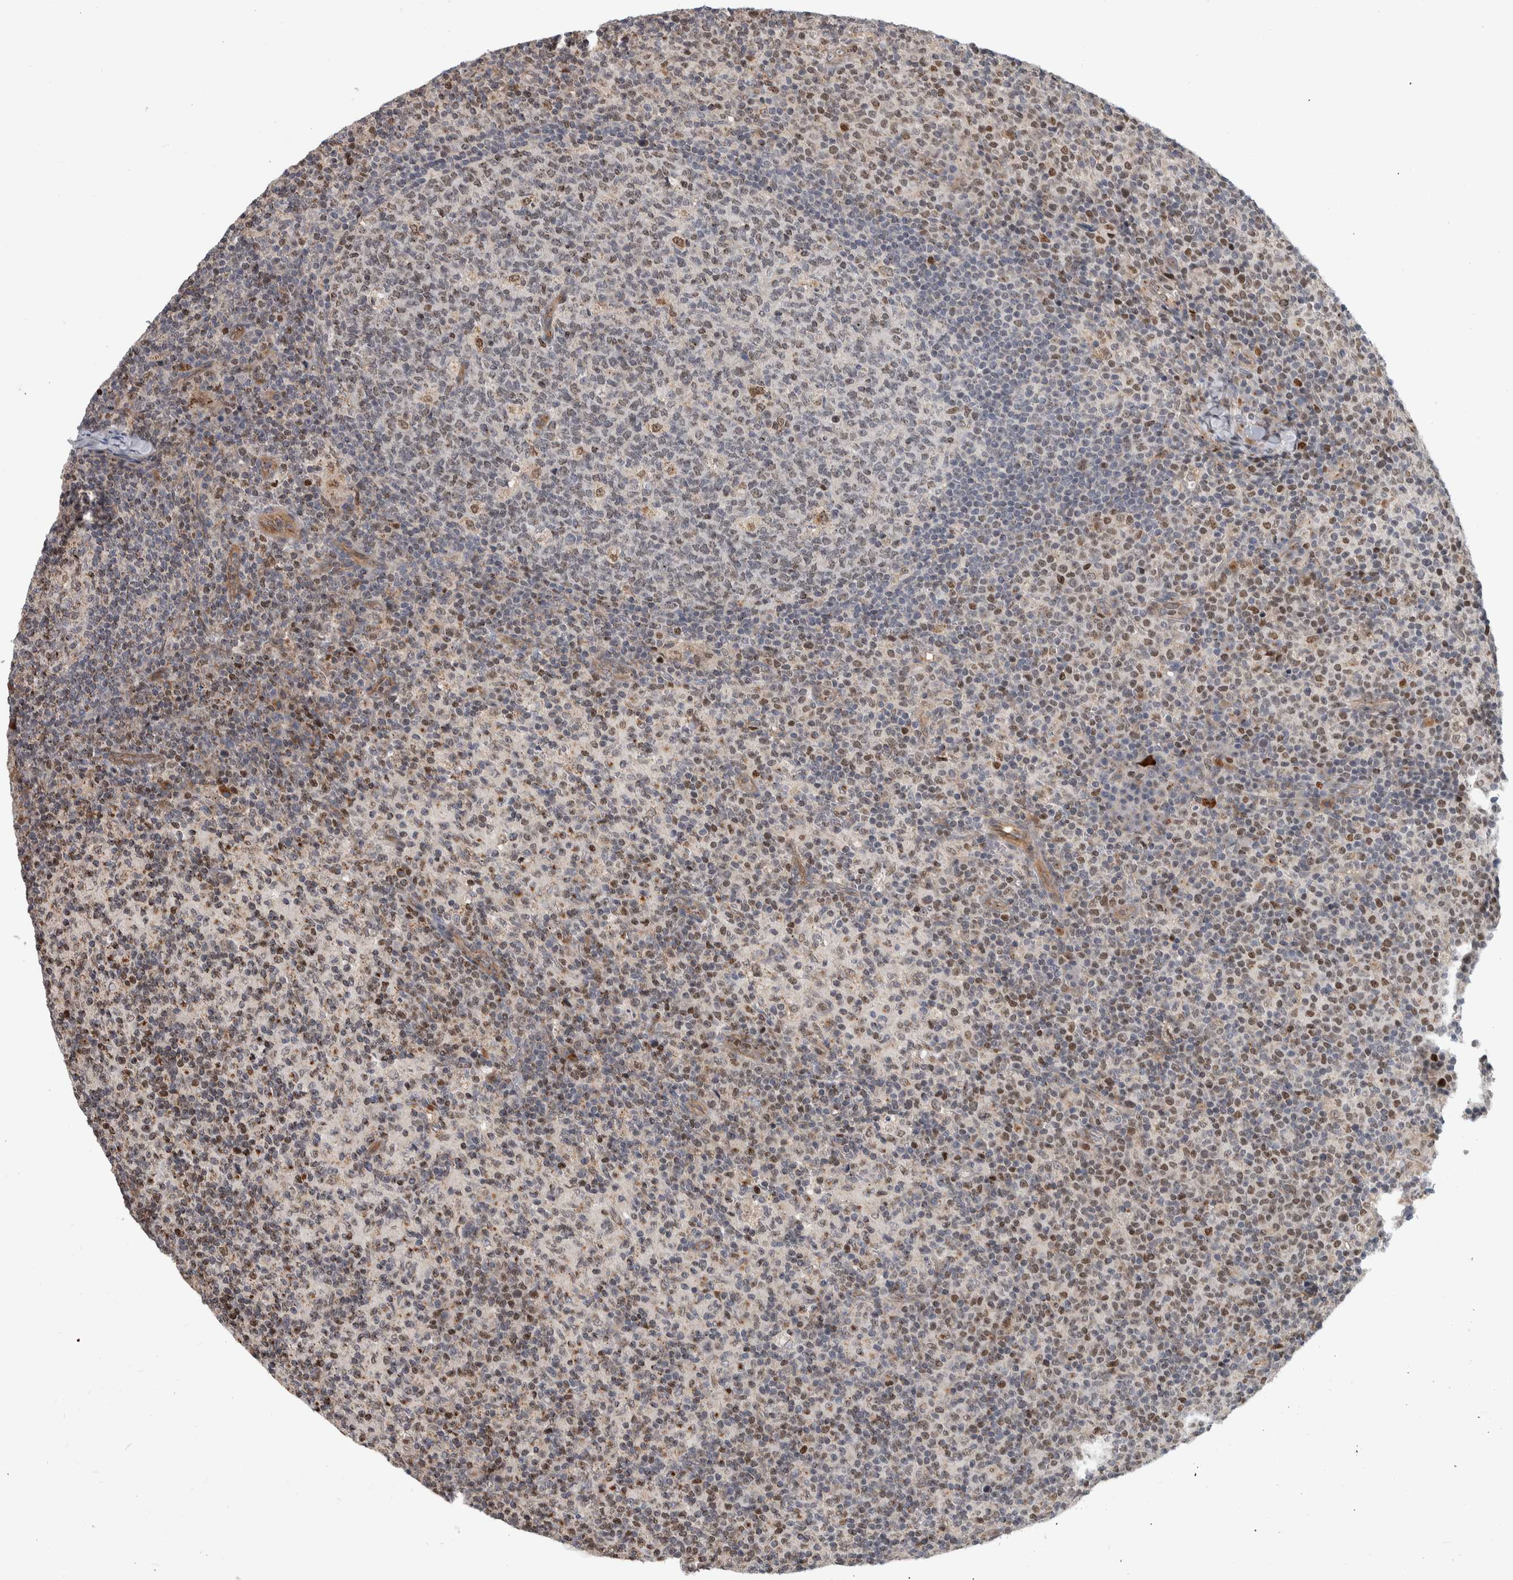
{"staining": {"intensity": "weak", "quantity": "25%-75%", "location": "cytoplasmic/membranous,nuclear"}, "tissue": "lymph node", "cell_type": "Germinal center cells", "image_type": "normal", "snomed": [{"axis": "morphology", "description": "Normal tissue, NOS"}, {"axis": "morphology", "description": "Inflammation, NOS"}, {"axis": "topography", "description": "Lymph node"}], "caption": "Lymph node stained with DAB (3,3'-diaminobenzidine) immunohistochemistry shows low levels of weak cytoplasmic/membranous,nuclear positivity in approximately 25%-75% of germinal center cells. The protein of interest is stained brown, and the nuclei are stained in blue (DAB IHC with brightfield microscopy, high magnification).", "gene": "MSL1", "patient": {"sex": "male", "age": 55}}